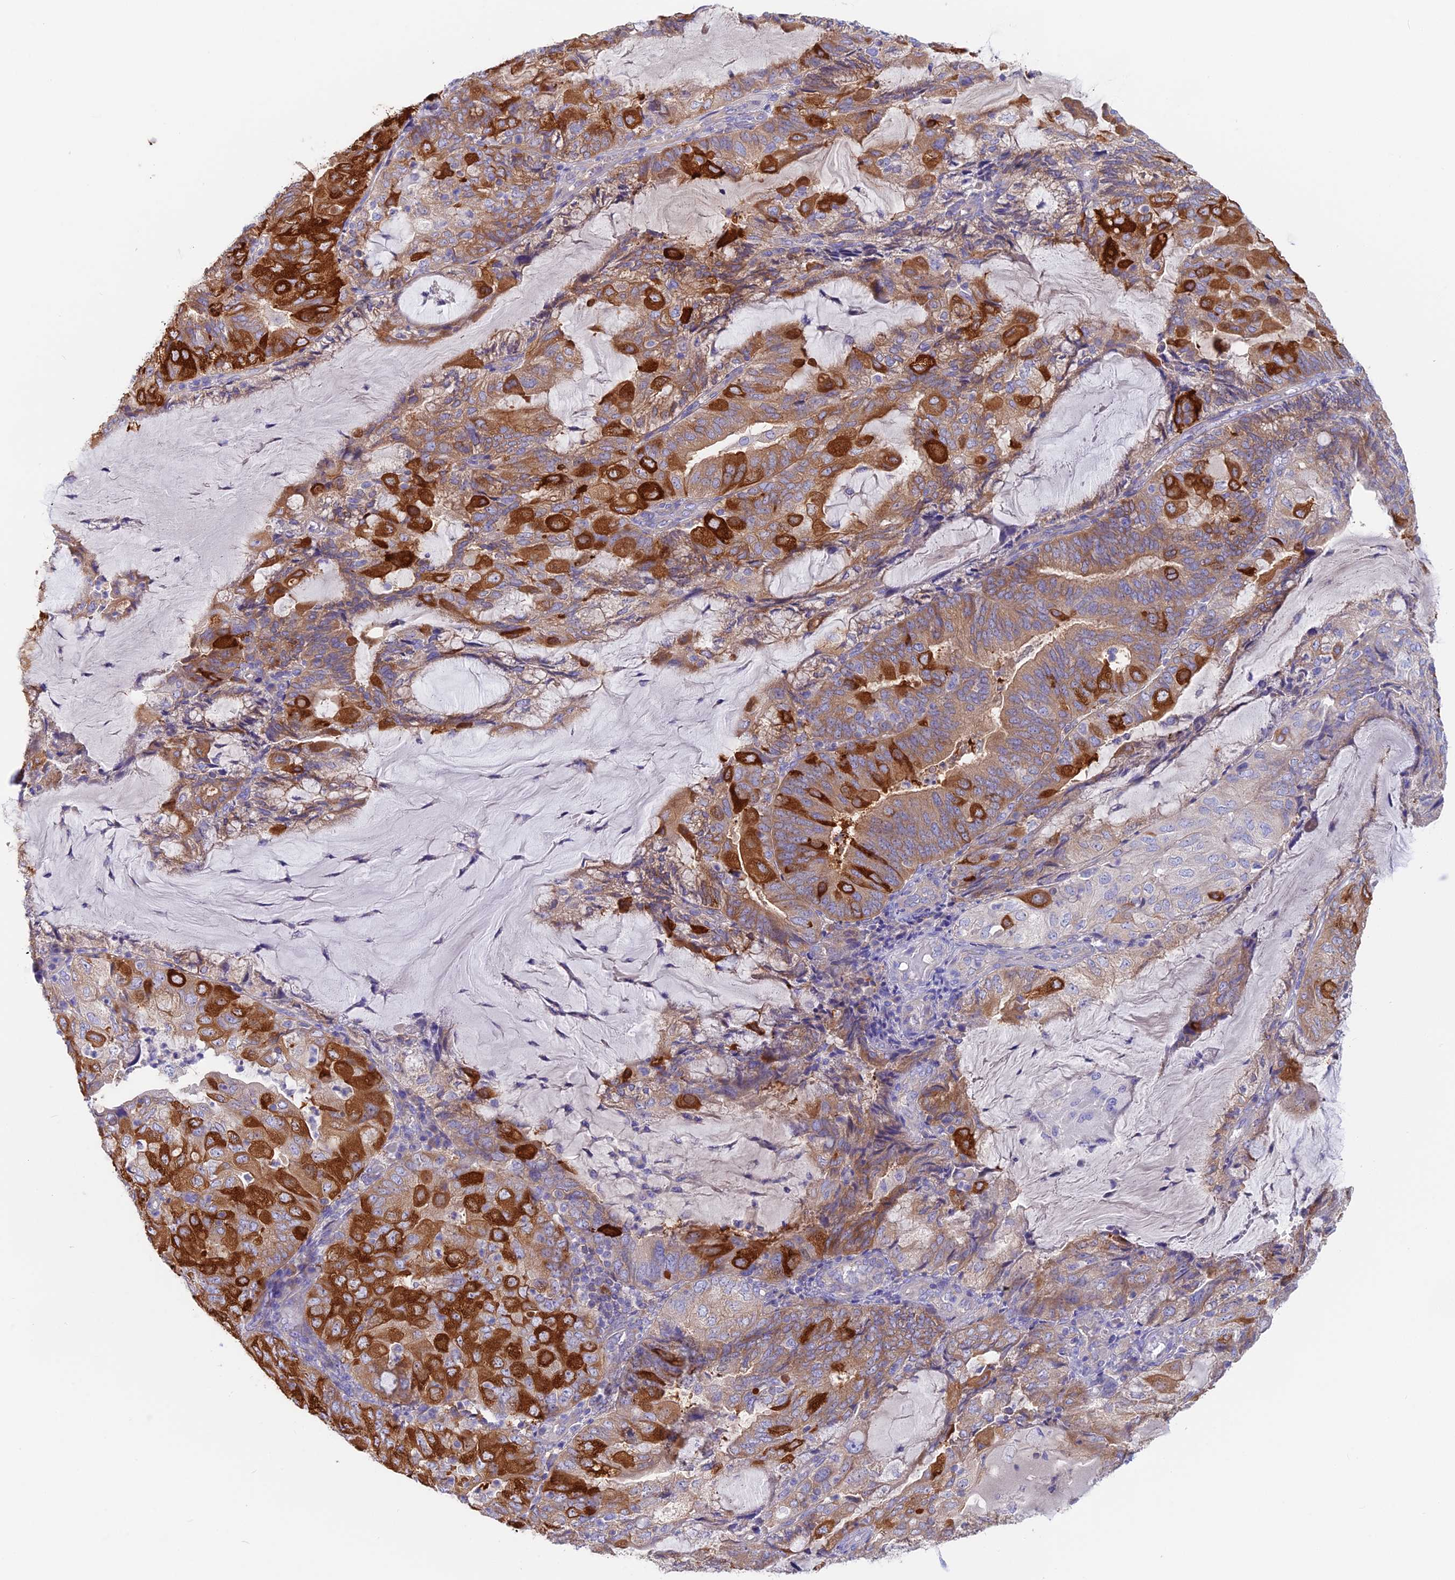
{"staining": {"intensity": "strong", "quantity": "25%-75%", "location": "cytoplasmic/membranous"}, "tissue": "endometrial cancer", "cell_type": "Tumor cells", "image_type": "cancer", "snomed": [{"axis": "morphology", "description": "Adenocarcinoma, NOS"}, {"axis": "topography", "description": "Endometrium"}], "caption": "Approximately 25%-75% of tumor cells in endometrial cancer (adenocarcinoma) exhibit strong cytoplasmic/membranous protein positivity as visualized by brown immunohistochemical staining.", "gene": "LZTFL1", "patient": {"sex": "female", "age": 81}}